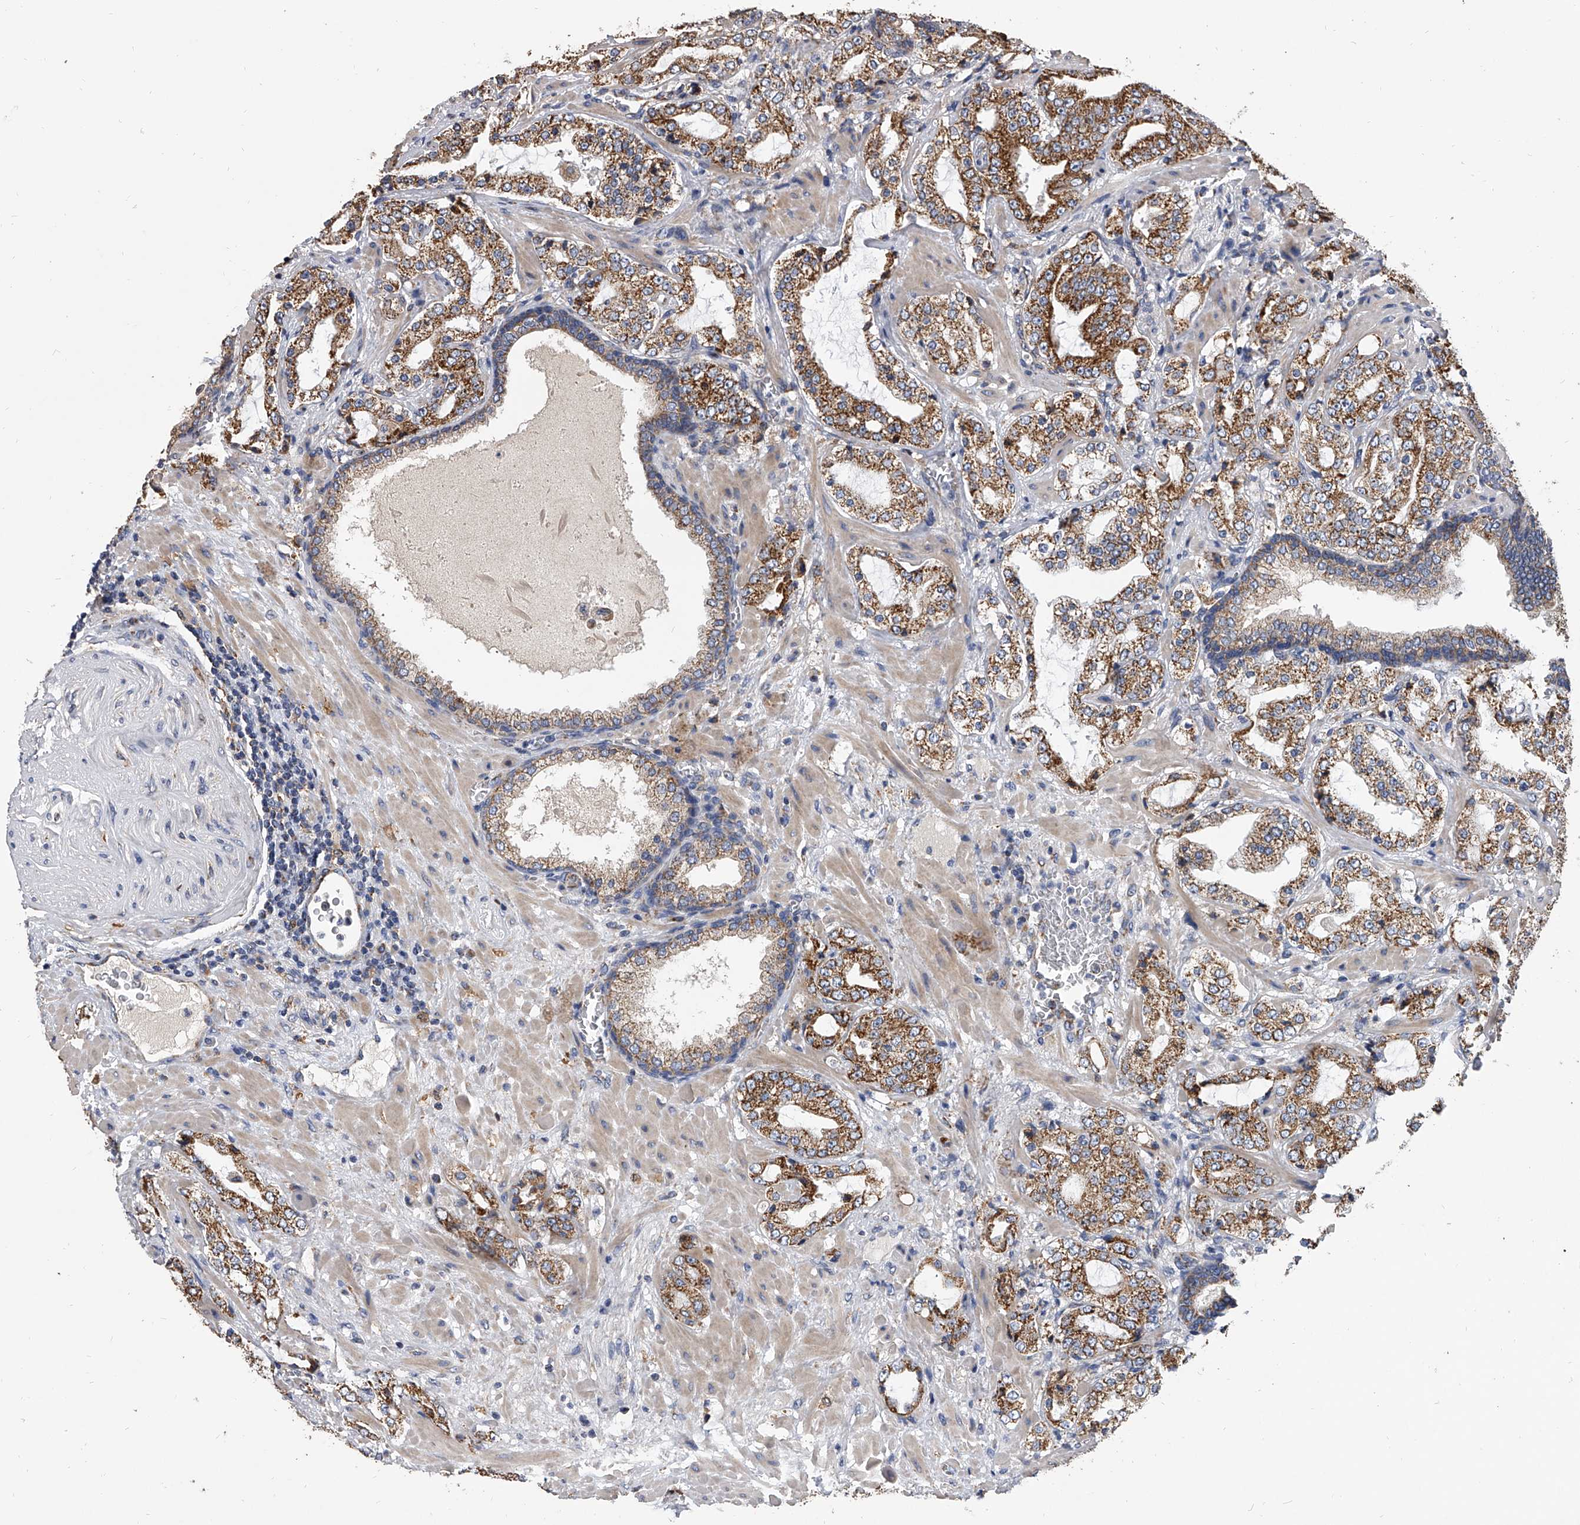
{"staining": {"intensity": "strong", "quantity": ">75%", "location": "cytoplasmic/membranous"}, "tissue": "prostate cancer", "cell_type": "Tumor cells", "image_type": "cancer", "snomed": [{"axis": "morphology", "description": "Adenocarcinoma, High grade"}, {"axis": "topography", "description": "Prostate"}], "caption": "Prostate high-grade adenocarcinoma stained with a brown dye displays strong cytoplasmic/membranous positive staining in about >75% of tumor cells.", "gene": "MRPL28", "patient": {"sex": "male", "age": 64}}